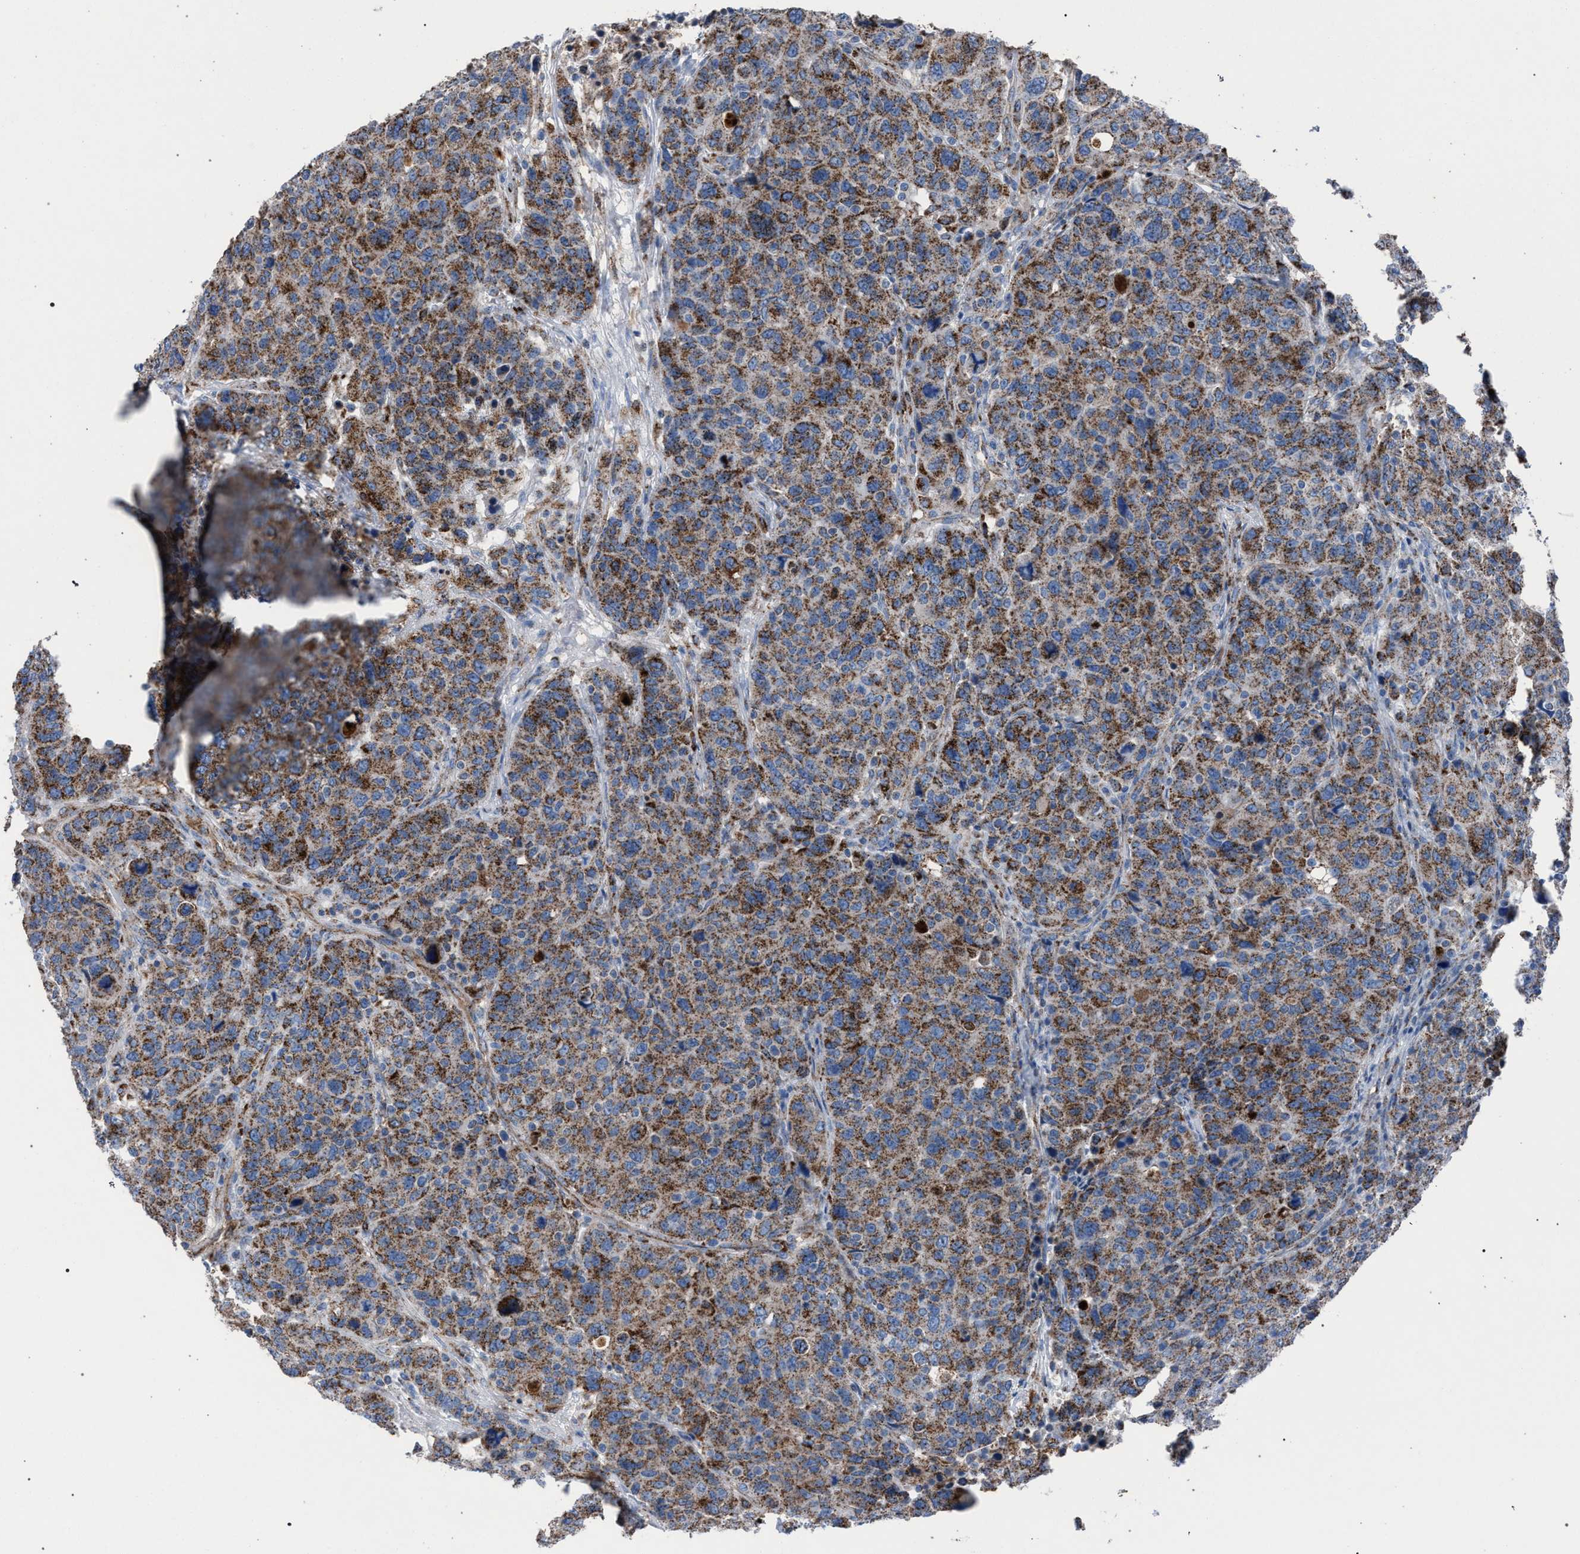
{"staining": {"intensity": "moderate", "quantity": ">75%", "location": "cytoplasmic/membranous"}, "tissue": "breast cancer", "cell_type": "Tumor cells", "image_type": "cancer", "snomed": [{"axis": "morphology", "description": "Duct carcinoma"}, {"axis": "topography", "description": "Breast"}], "caption": "IHC photomicrograph of human breast infiltrating ductal carcinoma stained for a protein (brown), which demonstrates medium levels of moderate cytoplasmic/membranous staining in about >75% of tumor cells.", "gene": "HSD17B4", "patient": {"sex": "female", "age": 37}}